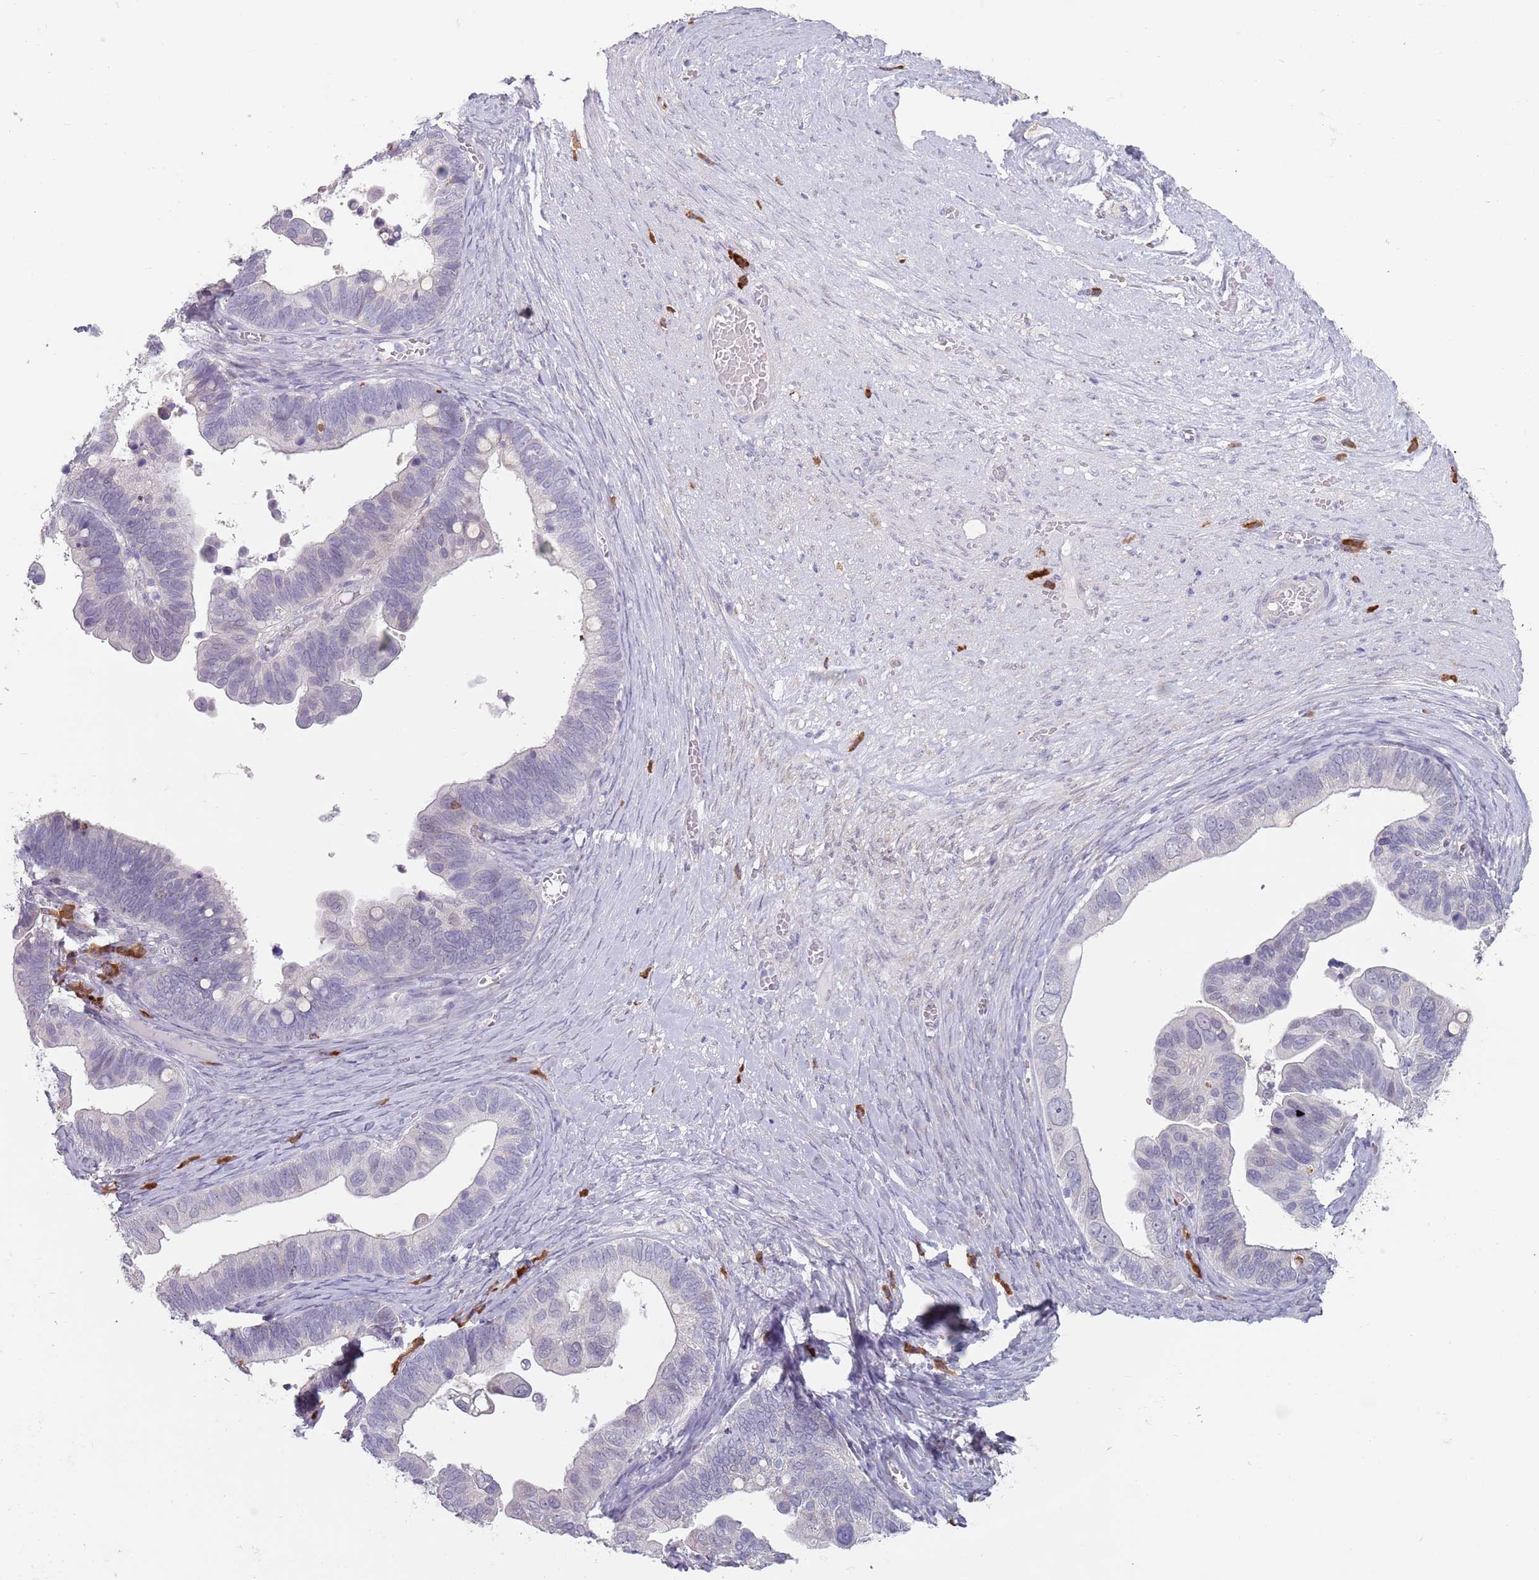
{"staining": {"intensity": "negative", "quantity": "none", "location": "none"}, "tissue": "ovarian cancer", "cell_type": "Tumor cells", "image_type": "cancer", "snomed": [{"axis": "morphology", "description": "Cystadenocarcinoma, serous, NOS"}, {"axis": "topography", "description": "Ovary"}], "caption": "Protein analysis of serous cystadenocarcinoma (ovarian) shows no significant expression in tumor cells.", "gene": "DXO", "patient": {"sex": "female", "age": 56}}